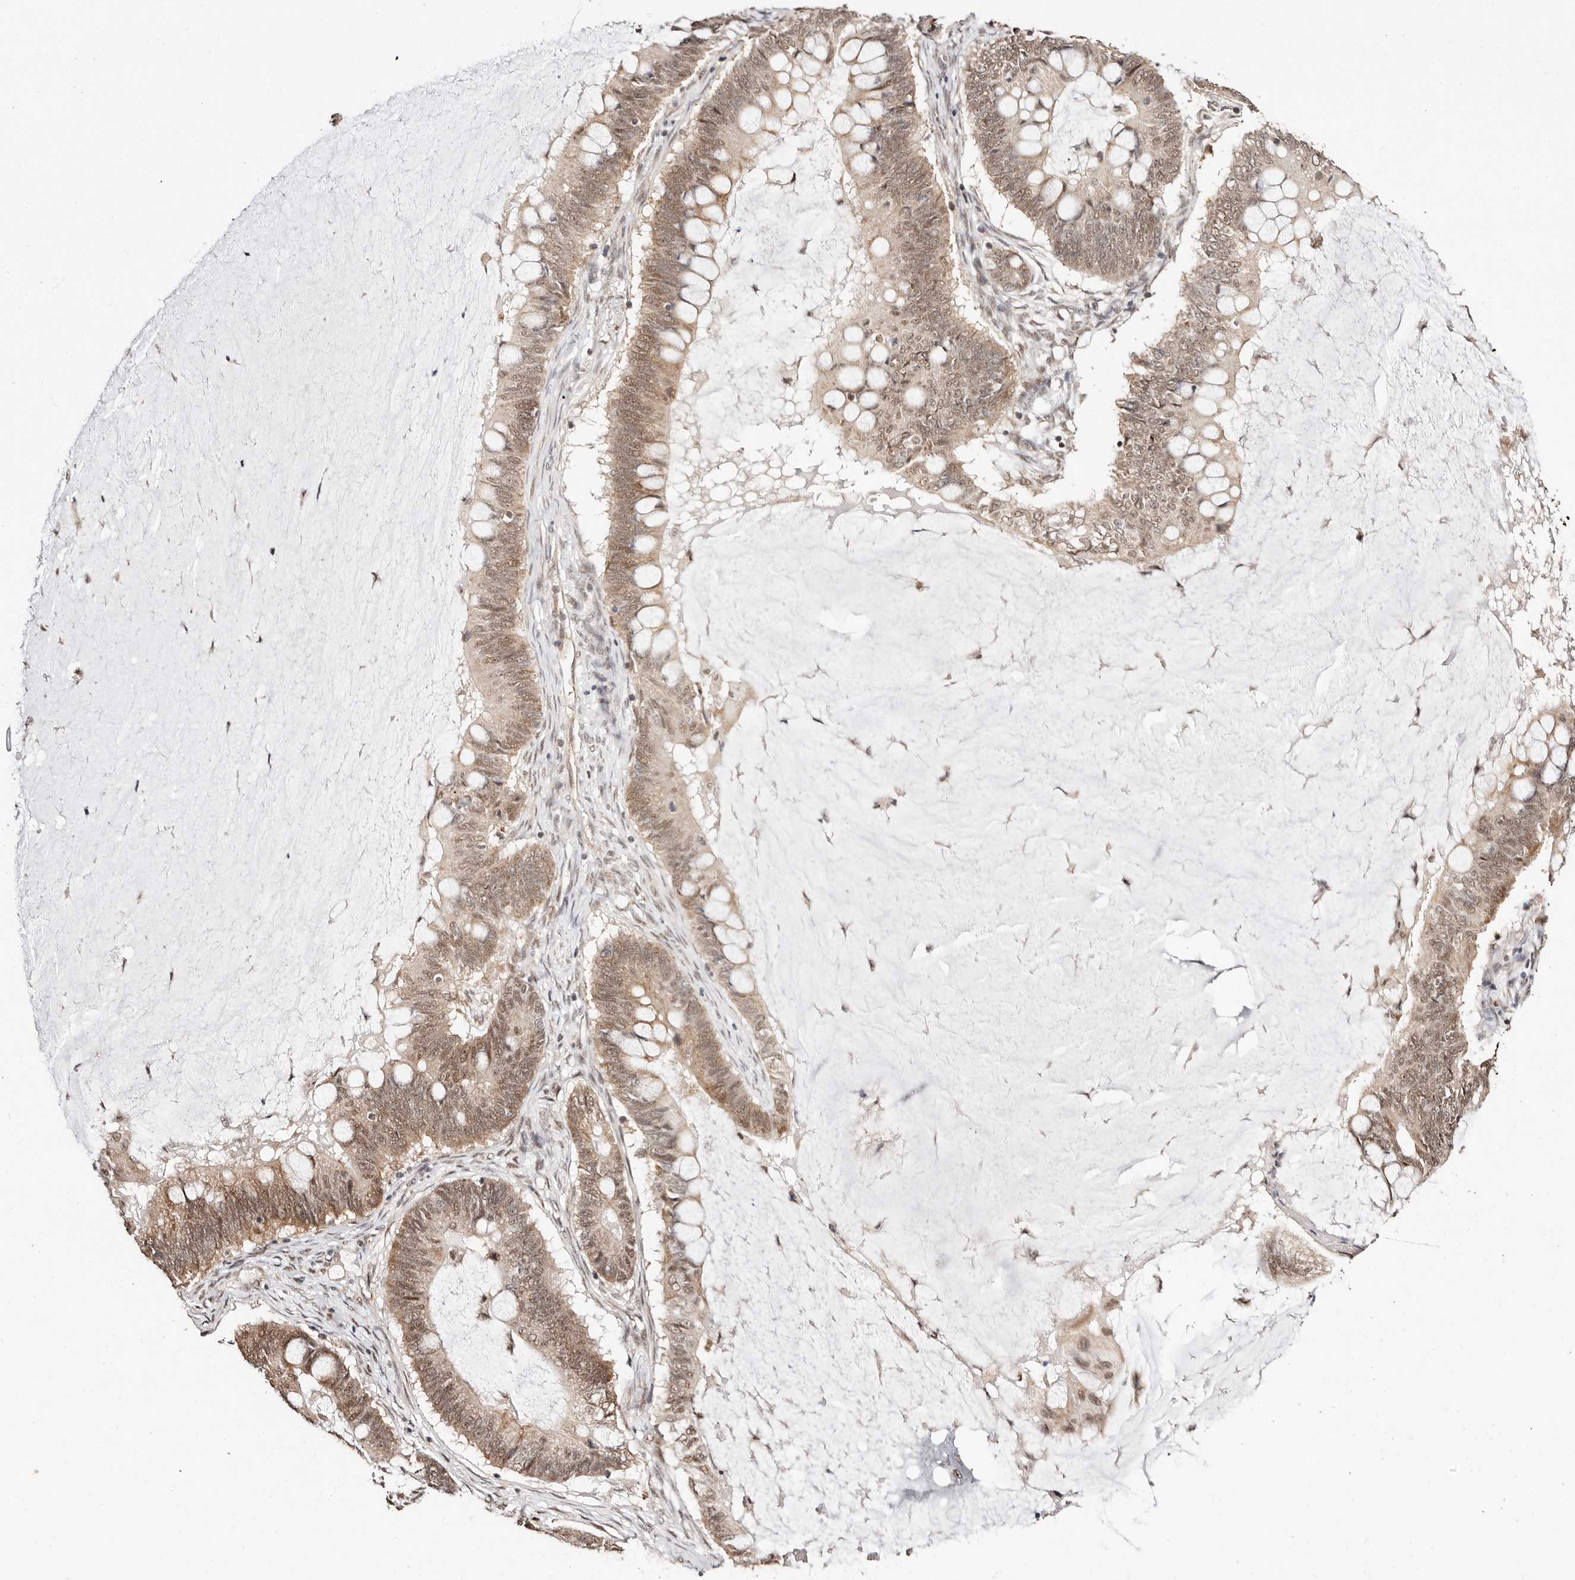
{"staining": {"intensity": "moderate", "quantity": ">75%", "location": "cytoplasmic/membranous,nuclear"}, "tissue": "ovarian cancer", "cell_type": "Tumor cells", "image_type": "cancer", "snomed": [{"axis": "morphology", "description": "Cystadenocarcinoma, mucinous, NOS"}, {"axis": "topography", "description": "Ovary"}], "caption": "A micrograph of human mucinous cystadenocarcinoma (ovarian) stained for a protein reveals moderate cytoplasmic/membranous and nuclear brown staining in tumor cells. (DAB (3,3'-diaminobenzidine) IHC with brightfield microscopy, high magnification).", "gene": "CTNNBL1", "patient": {"sex": "female", "age": 61}}